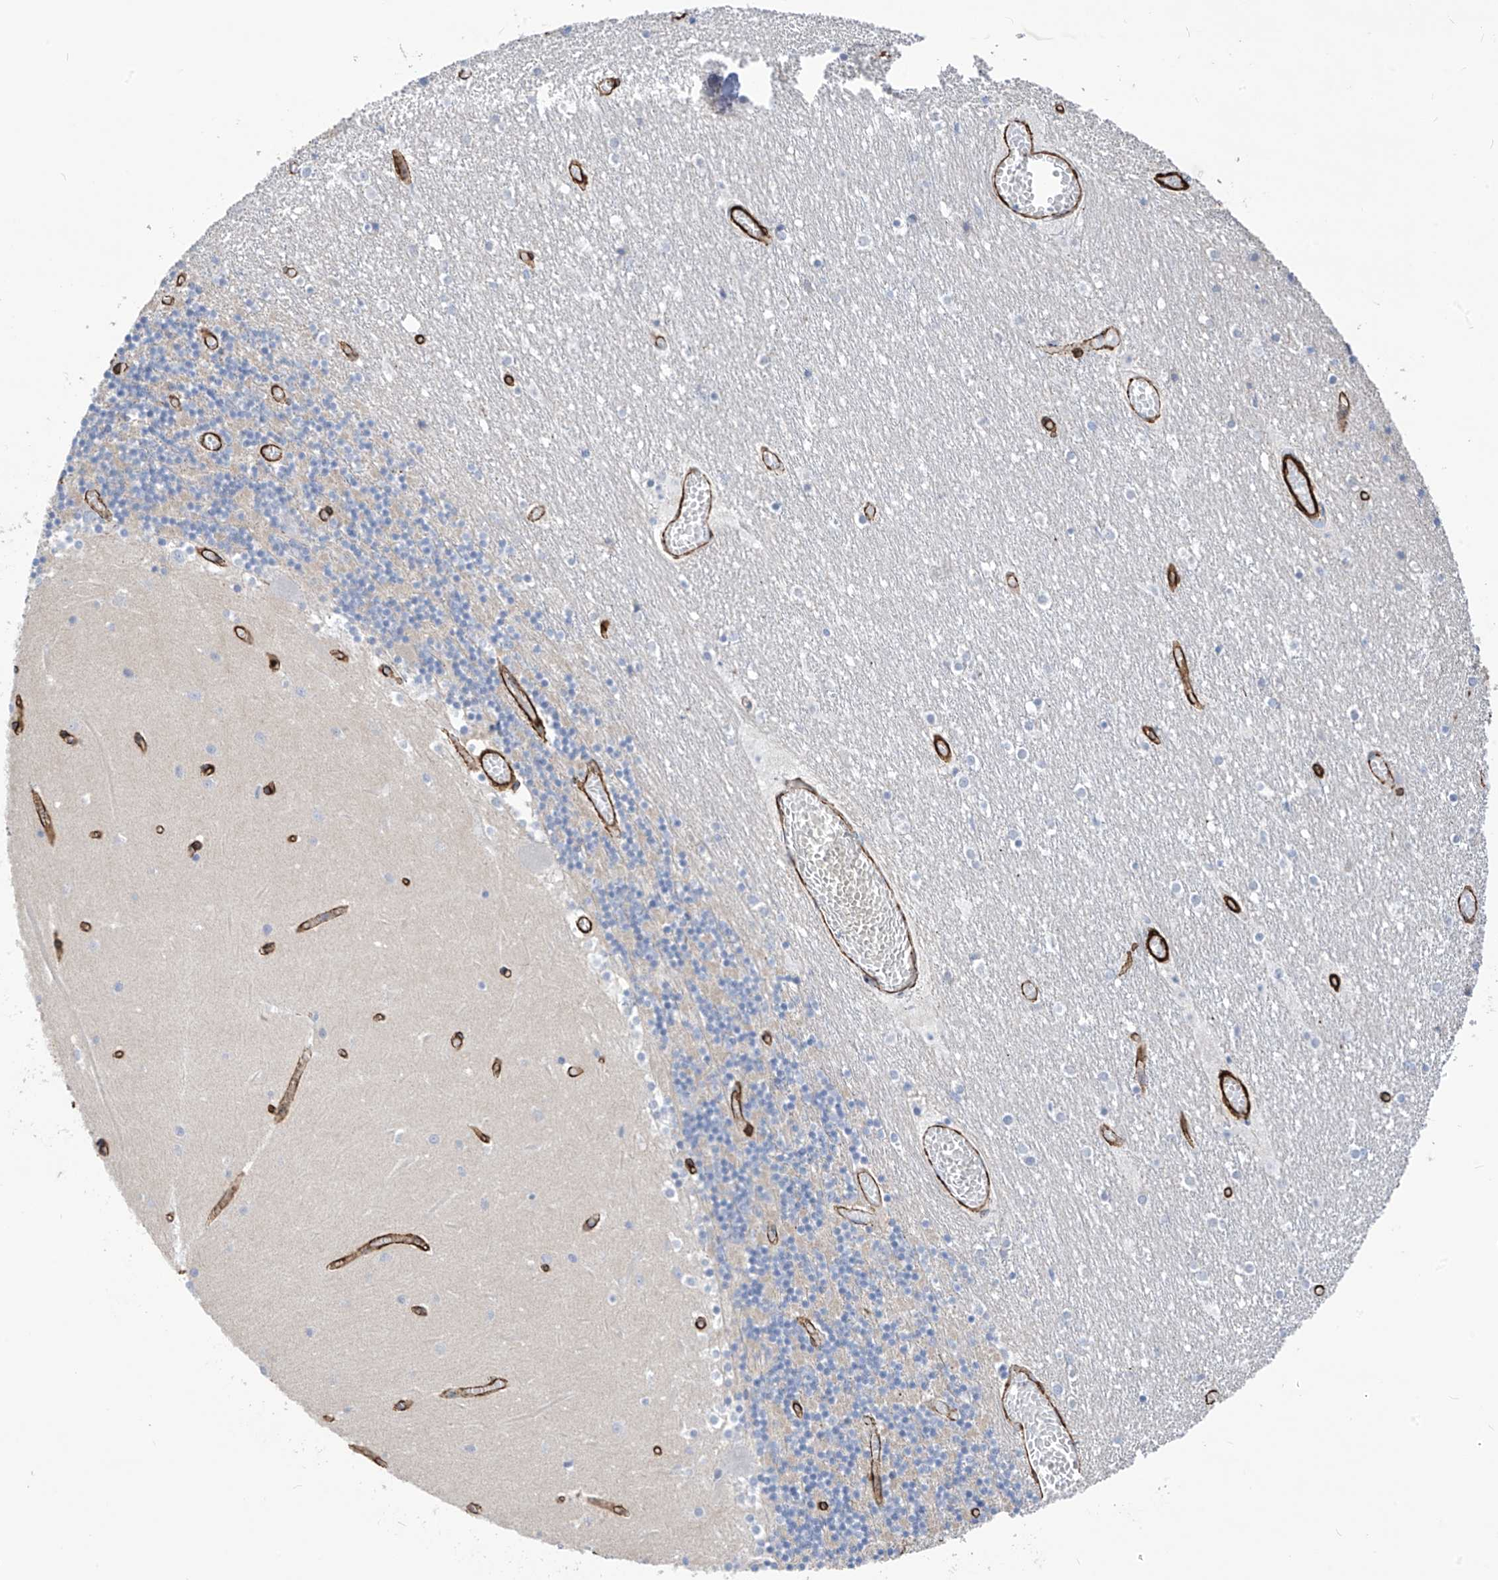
{"staining": {"intensity": "negative", "quantity": "none", "location": "none"}, "tissue": "cerebellum", "cell_type": "Cells in granular layer", "image_type": "normal", "snomed": [{"axis": "morphology", "description": "Normal tissue, NOS"}, {"axis": "topography", "description": "Cerebellum"}], "caption": "Cerebellum was stained to show a protein in brown. There is no significant positivity in cells in granular layer. (Immunohistochemistry, brightfield microscopy, high magnification).", "gene": "UBTD1", "patient": {"sex": "female", "age": 28}}